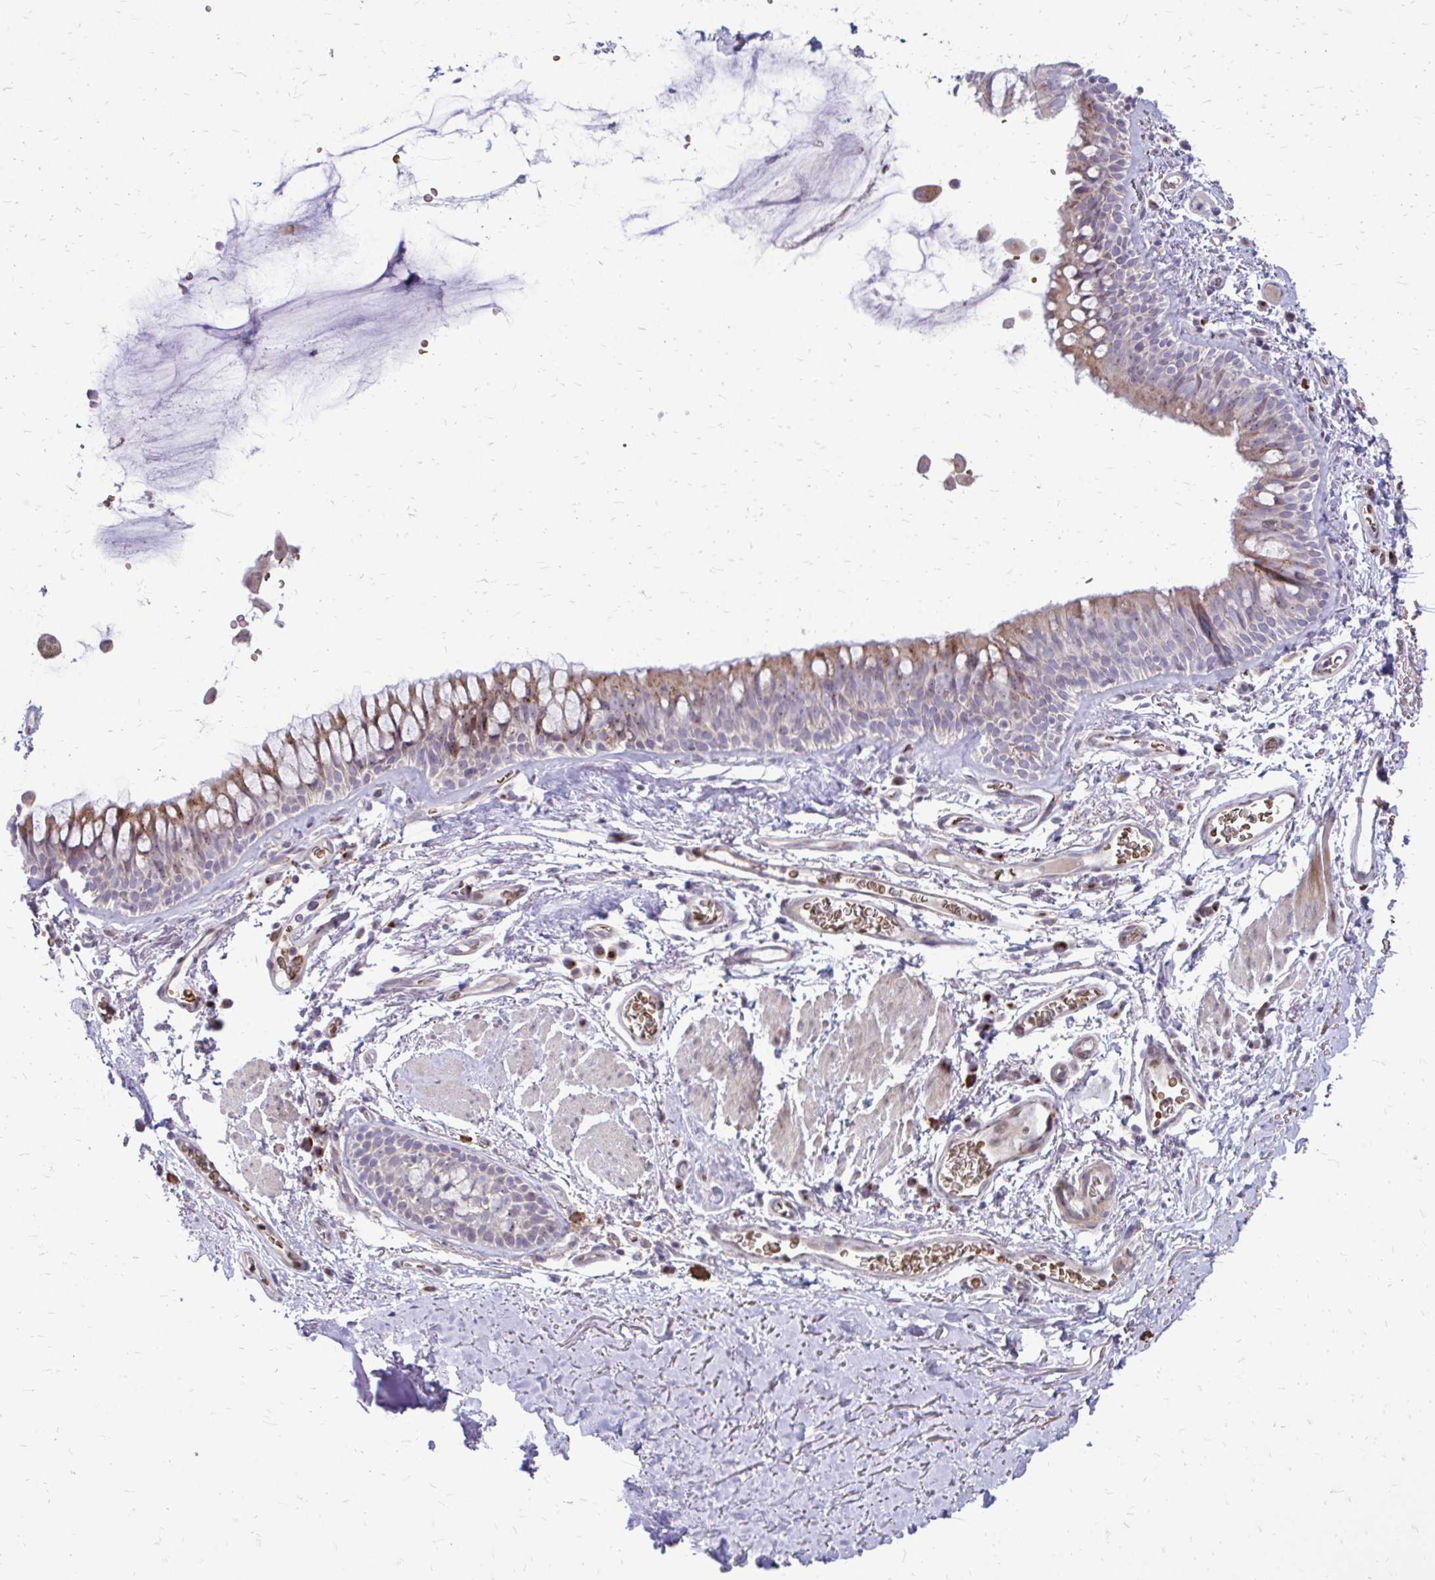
{"staining": {"intensity": "weak", "quantity": "<25%", "location": "cytoplasmic/membranous"}, "tissue": "bronchus", "cell_type": "Respiratory epithelial cells", "image_type": "normal", "snomed": [{"axis": "morphology", "description": "Normal tissue, NOS"}, {"axis": "topography", "description": "Cartilage tissue"}, {"axis": "topography", "description": "Bronchus"}], "caption": "Immunohistochemistry of normal bronchus reveals no positivity in respiratory epithelial cells. (DAB immunohistochemistry (IHC) with hematoxylin counter stain).", "gene": "FUNDC2", "patient": {"sex": "female", "age": 79}}